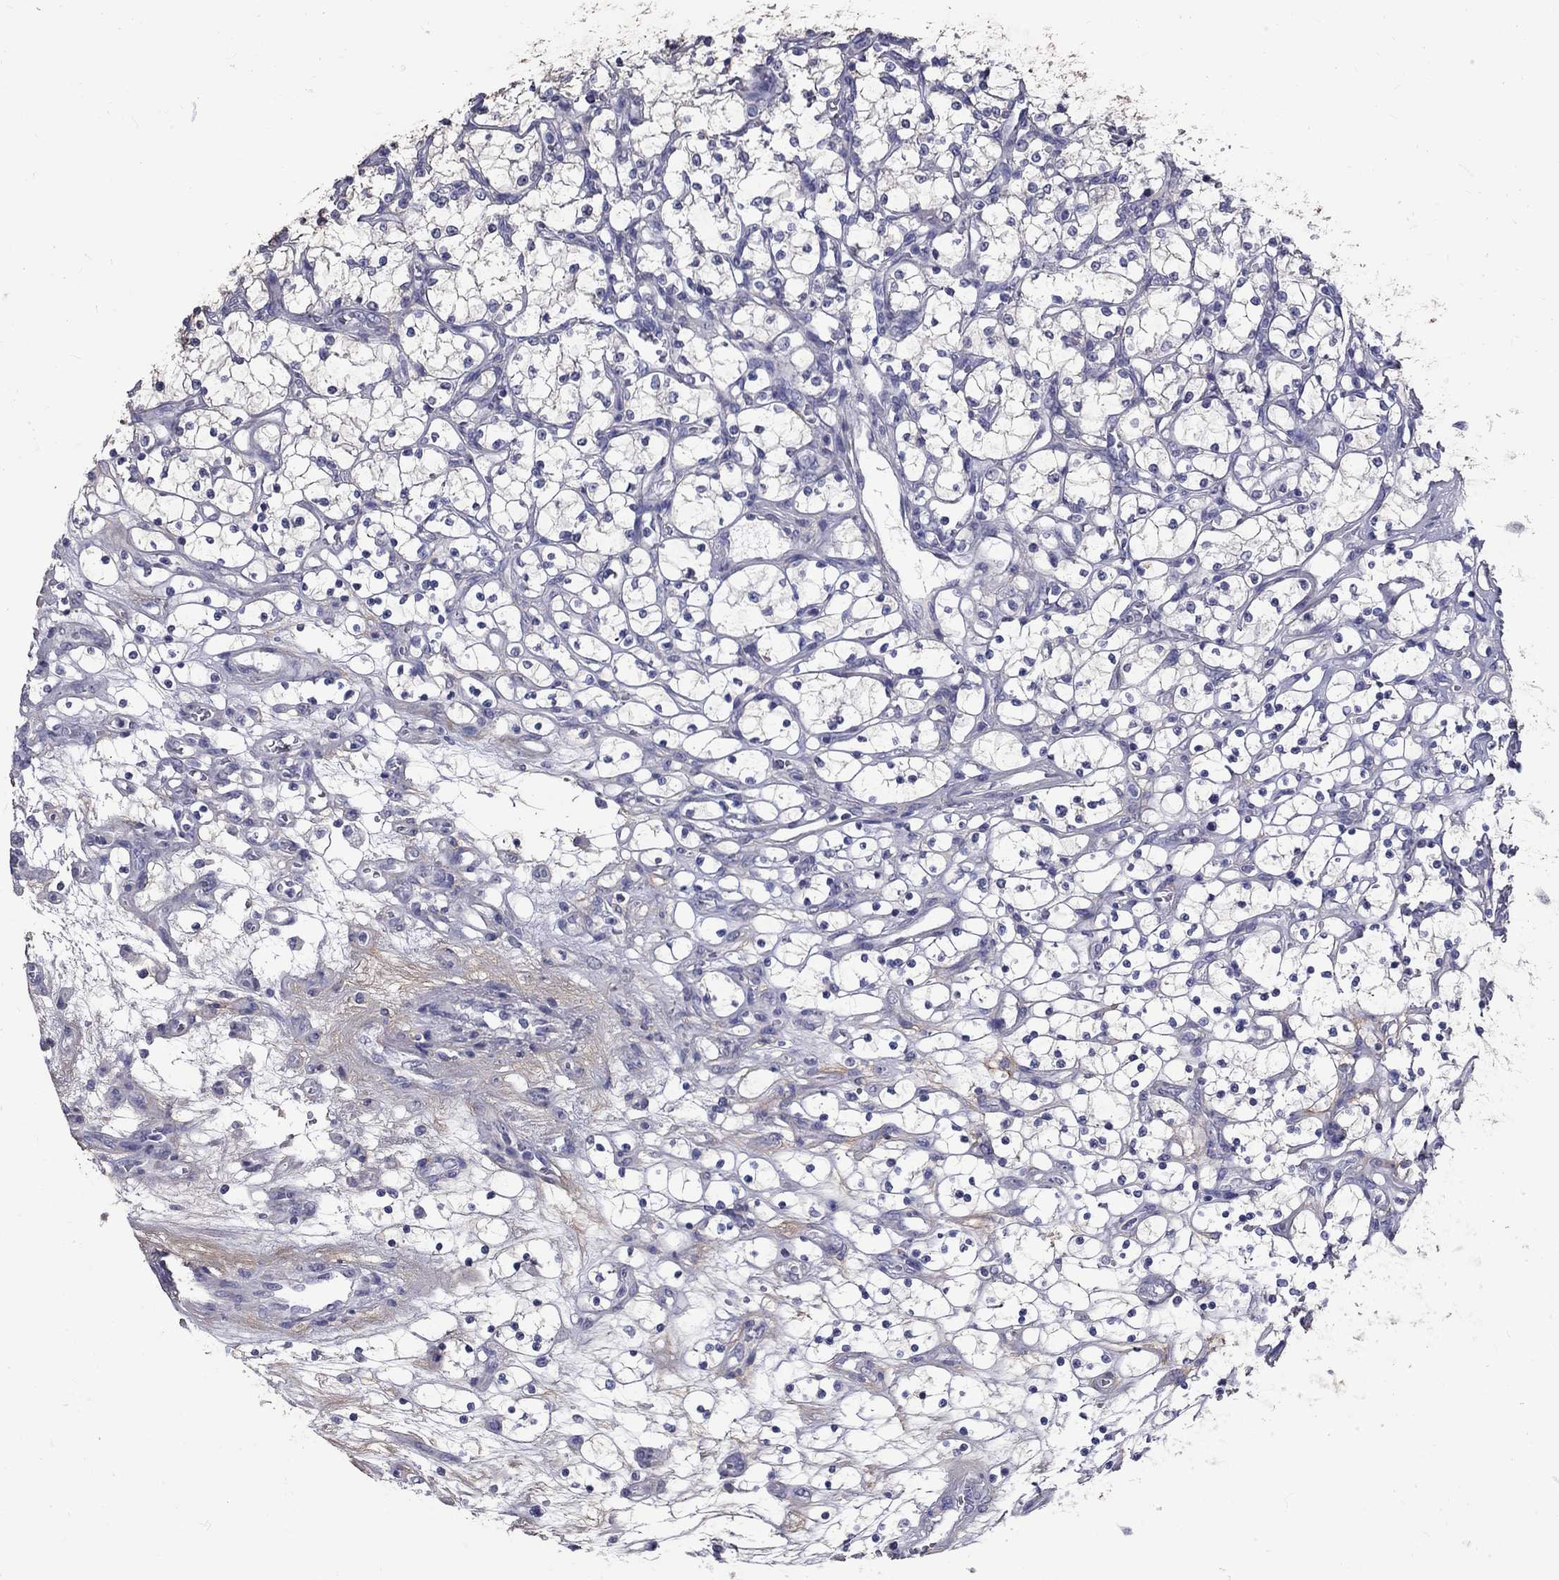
{"staining": {"intensity": "negative", "quantity": "none", "location": "none"}, "tissue": "renal cancer", "cell_type": "Tumor cells", "image_type": "cancer", "snomed": [{"axis": "morphology", "description": "Adenocarcinoma, NOS"}, {"axis": "topography", "description": "Kidney"}], "caption": "A photomicrograph of renal cancer stained for a protein demonstrates no brown staining in tumor cells.", "gene": "ANXA10", "patient": {"sex": "female", "age": 69}}